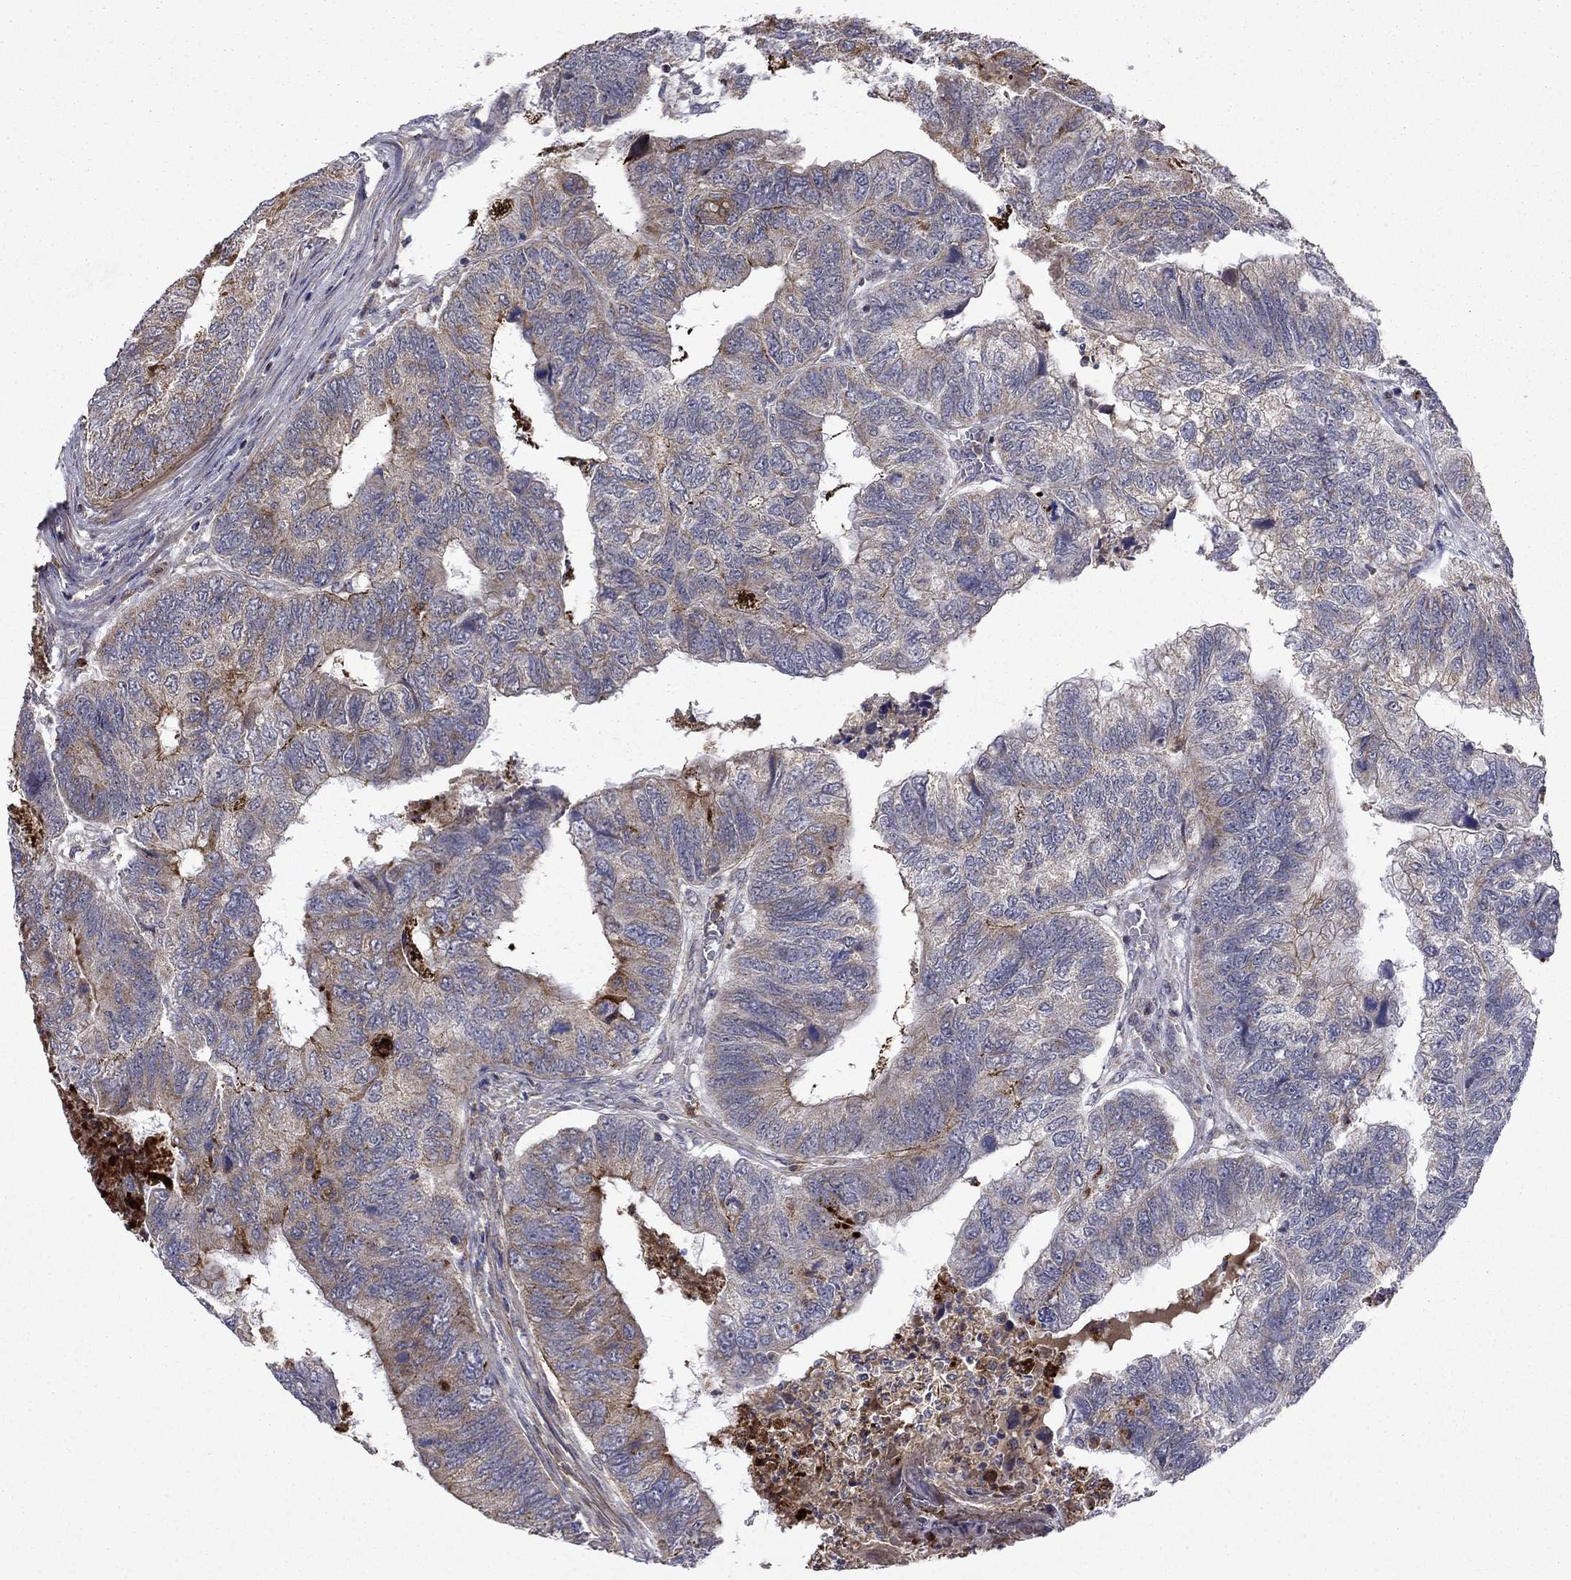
{"staining": {"intensity": "moderate", "quantity": "<25%", "location": "cytoplasmic/membranous"}, "tissue": "colorectal cancer", "cell_type": "Tumor cells", "image_type": "cancer", "snomed": [{"axis": "morphology", "description": "Adenocarcinoma, NOS"}, {"axis": "topography", "description": "Colon"}], "caption": "A brown stain shows moderate cytoplasmic/membranous positivity of a protein in human colorectal cancer tumor cells.", "gene": "DOP1B", "patient": {"sex": "female", "age": 67}}